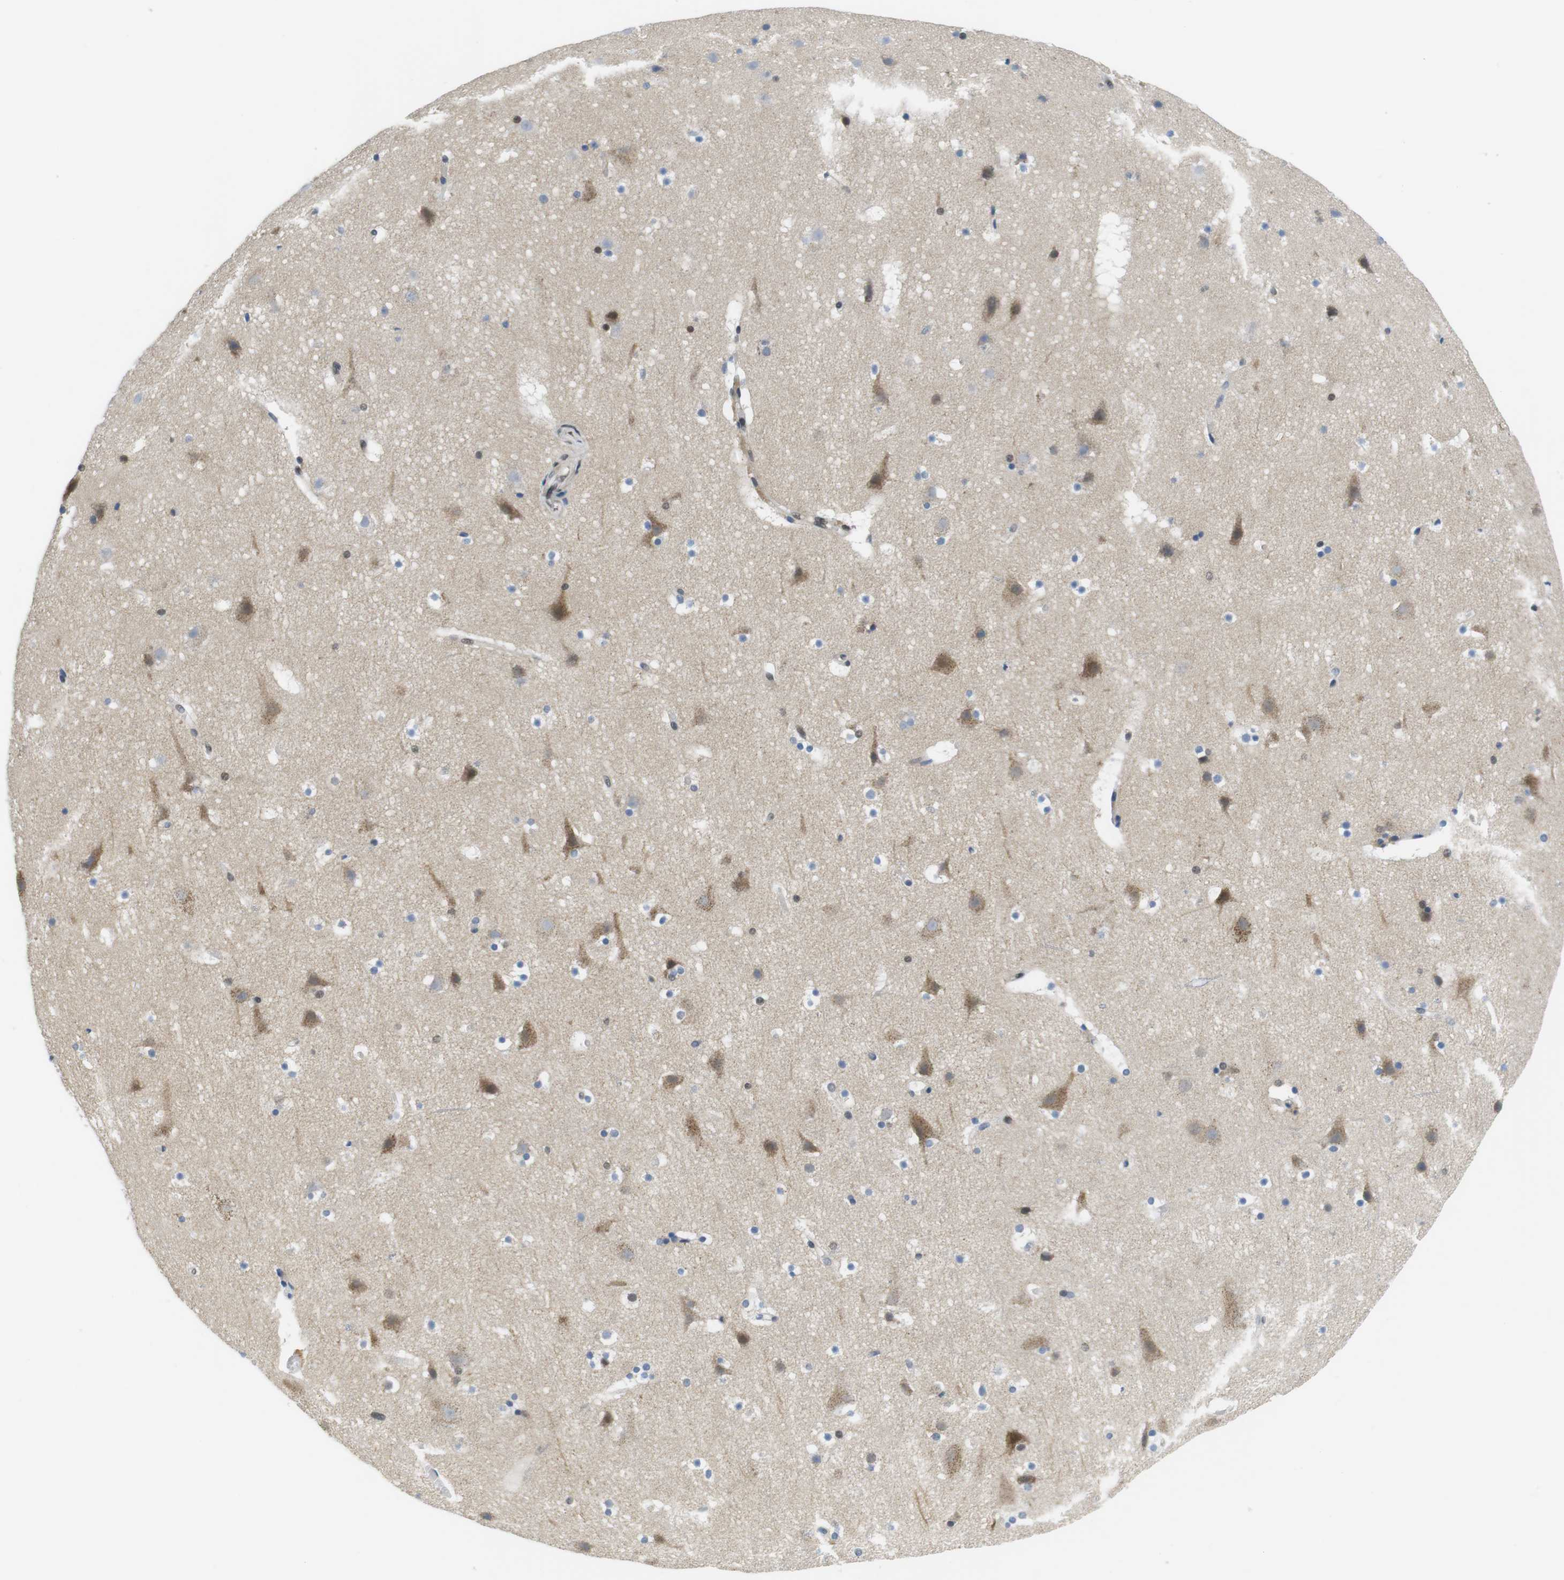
{"staining": {"intensity": "negative", "quantity": "none", "location": "none"}, "tissue": "cerebral cortex", "cell_type": "Endothelial cells", "image_type": "normal", "snomed": [{"axis": "morphology", "description": "Normal tissue, NOS"}, {"axis": "topography", "description": "Cerebral cortex"}], "caption": "Human cerebral cortex stained for a protein using IHC exhibits no expression in endothelial cells.", "gene": "BRD4", "patient": {"sex": "male", "age": 45}}